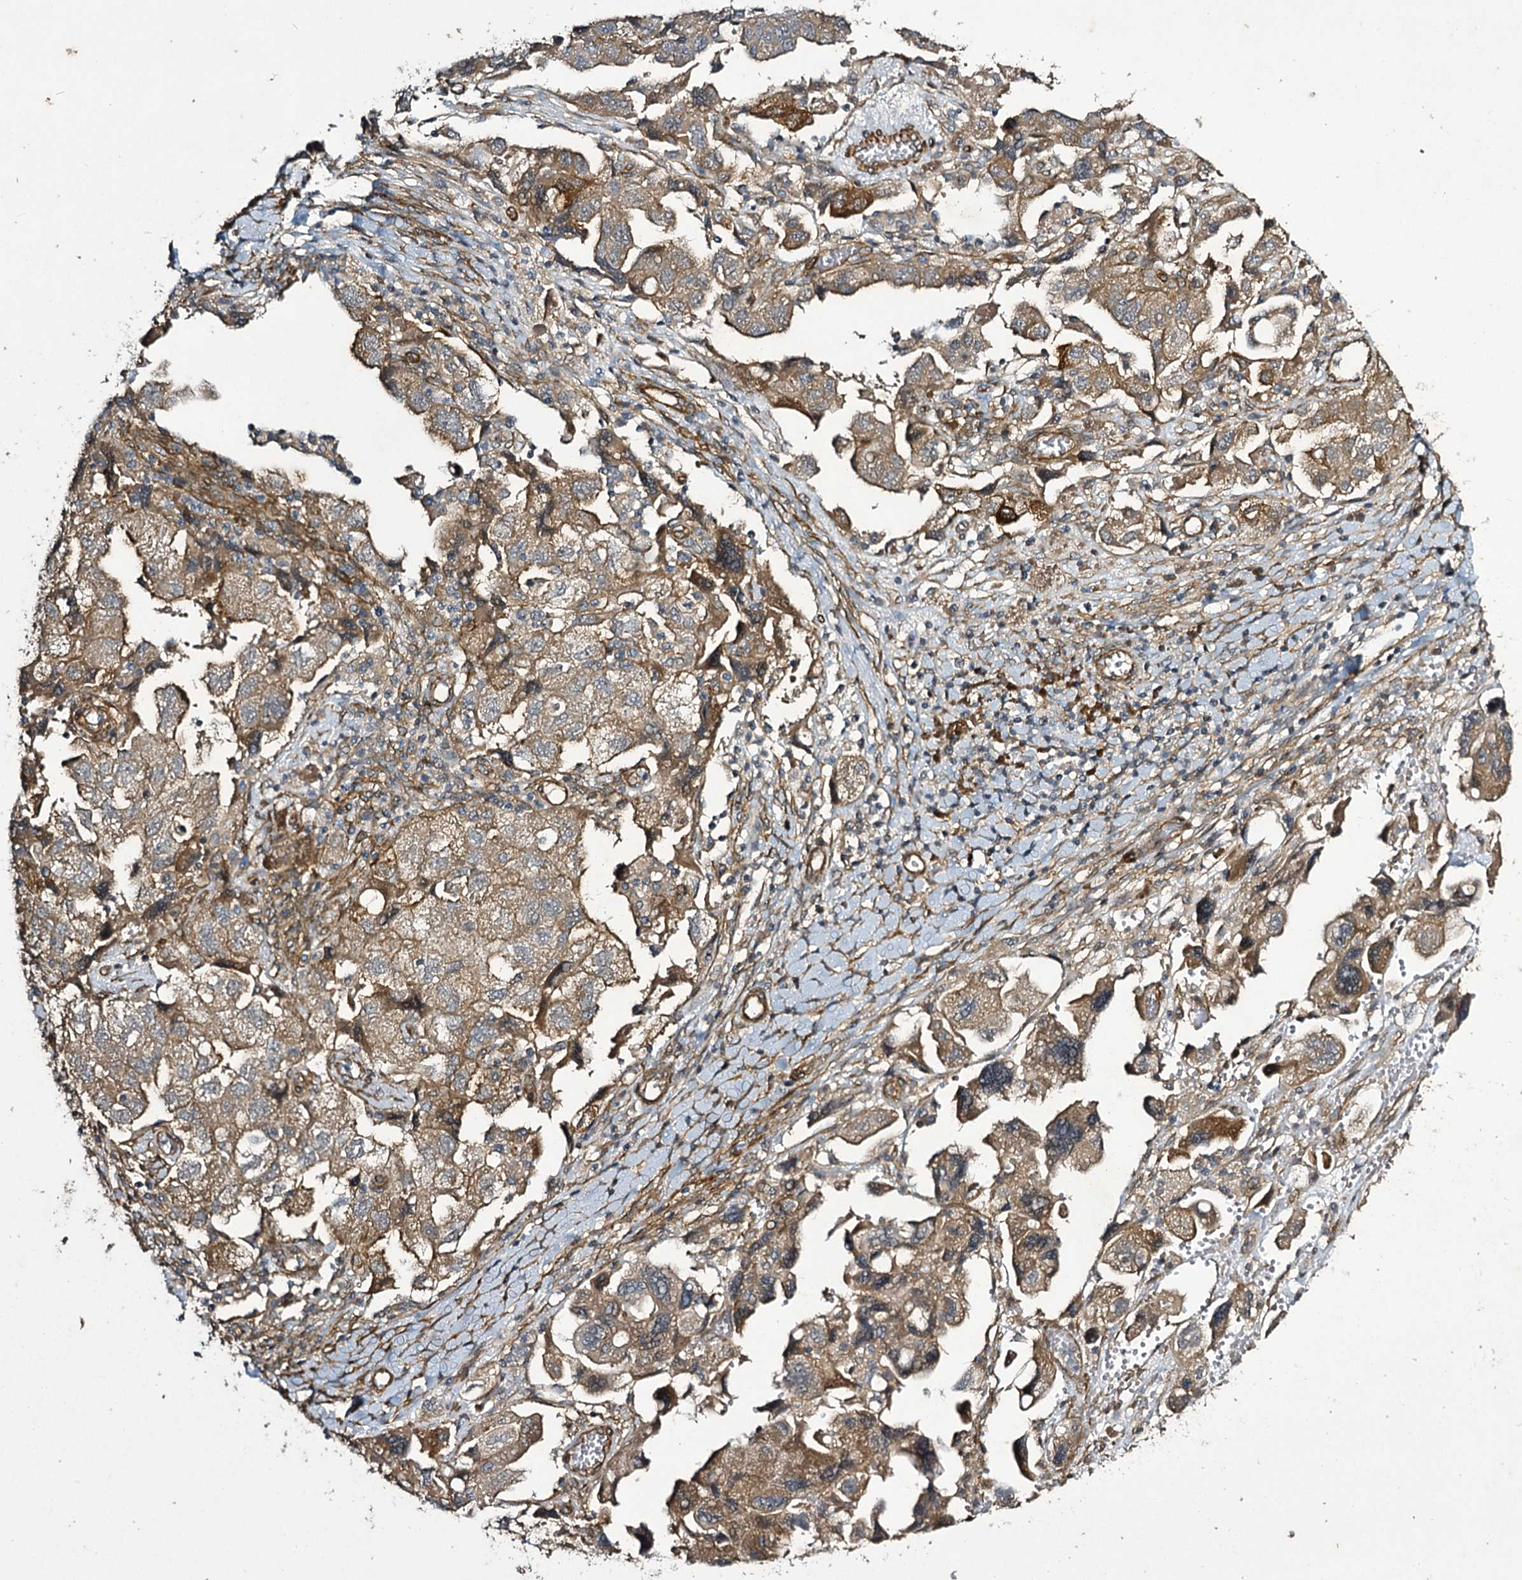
{"staining": {"intensity": "moderate", "quantity": ">75%", "location": "cytoplasmic/membranous"}, "tissue": "ovarian cancer", "cell_type": "Tumor cells", "image_type": "cancer", "snomed": [{"axis": "morphology", "description": "Carcinoma, NOS"}, {"axis": "morphology", "description": "Cystadenocarcinoma, serous, NOS"}, {"axis": "topography", "description": "Ovary"}], "caption": "Carcinoma (ovarian) stained with immunohistochemistry (IHC) demonstrates moderate cytoplasmic/membranous expression in about >75% of tumor cells.", "gene": "MYO1C", "patient": {"sex": "female", "age": 69}}